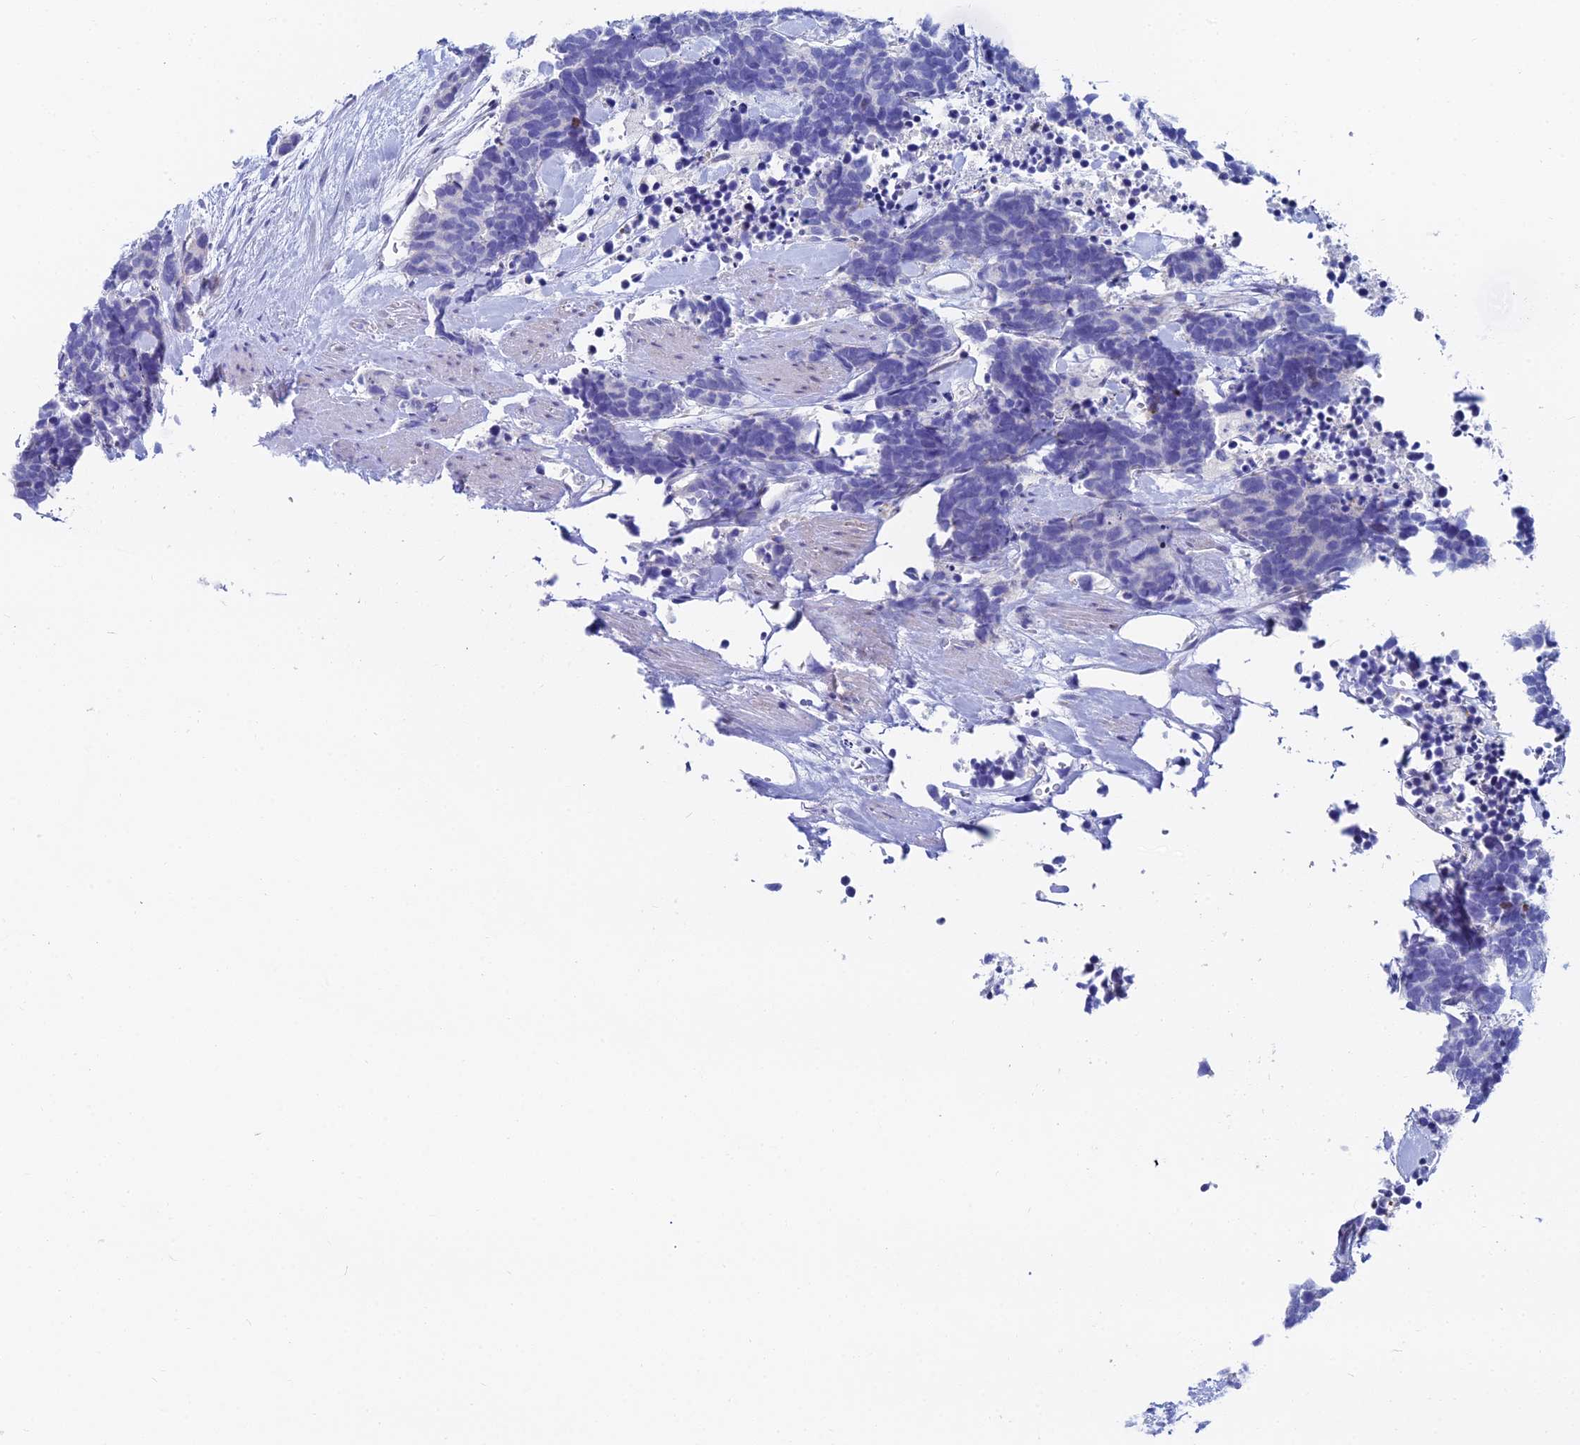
{"staining": {"intensity": "negative", "quantity": "none", "location": "none"}, "tissue": "carcinoid", "cell_type": "Tumor cells", "image_type": "cancer", "snomed": [{"axis": "morphology", "description": "Carcinoma, NOS"}, {"axis": "morphology", "description": "Carcinoid, malignant, NOS"}, {"axis": "topography", "description": "Prostate"}], "caption": "Immunohistochemical staining of human carcinoid demonstrates no significant expression in tumor cells.", "gene": "HSPA1L", "patient": {"sex": "male", "age": 57}}